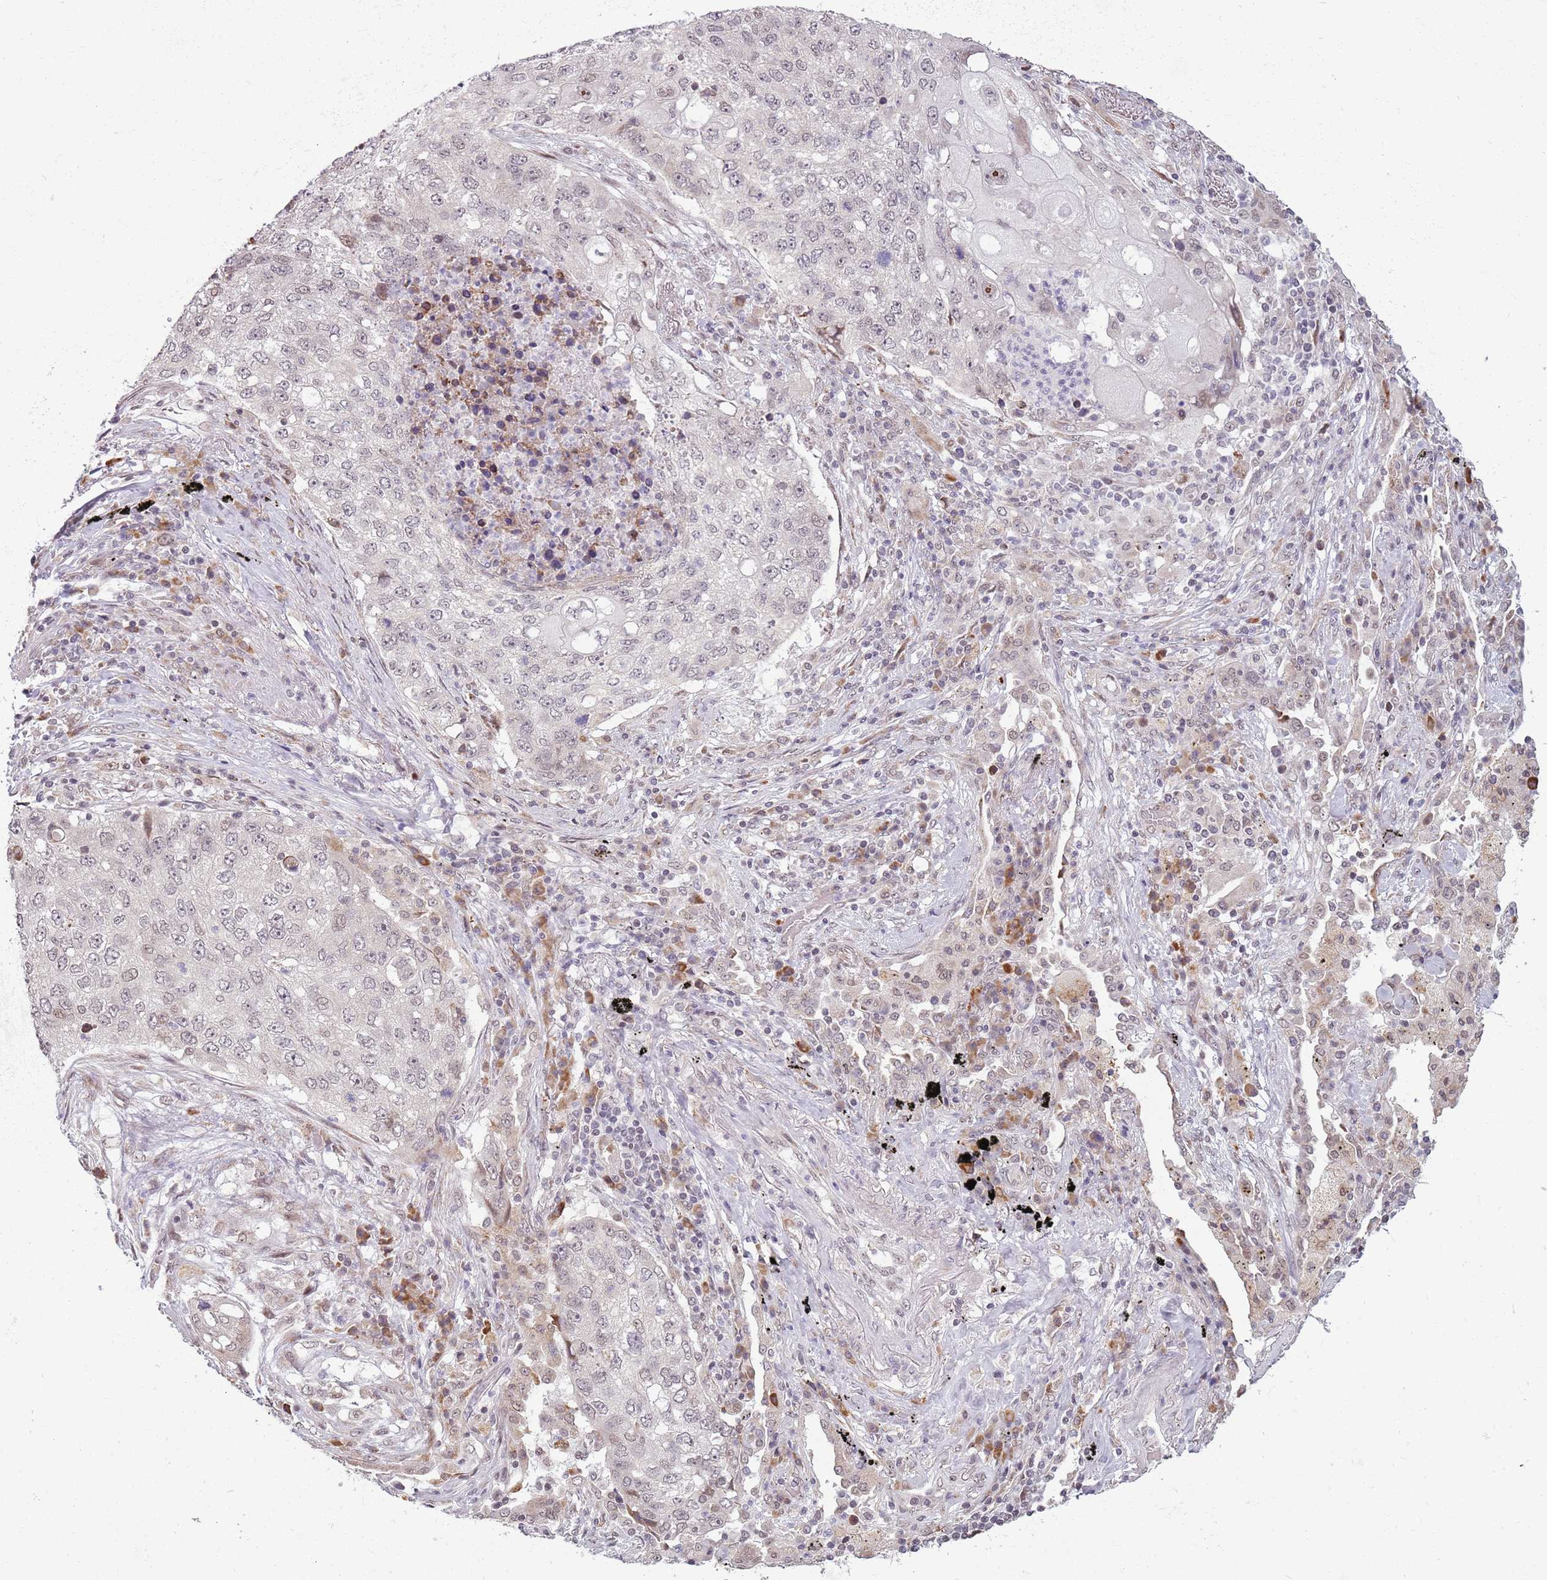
{"staining": {"intensity": "negative", "quantity": "none", "location": "none"}, "tissue": "lung cancer", "cell_type": "Tumor cells", "image_type": "cancer", "snomed": [{"axis": "morphology", "description": "Squamous cell carcinoma, NOS"}, {"axis": "topography", "description": "Lung"}], "caption": "This is an immunohistochemistry micrograph of squamous cell carcinoma (lung). There is no staining in tumor cells.", "gene": "BARD1", "patient": {"sex": "female", "age": 63}}